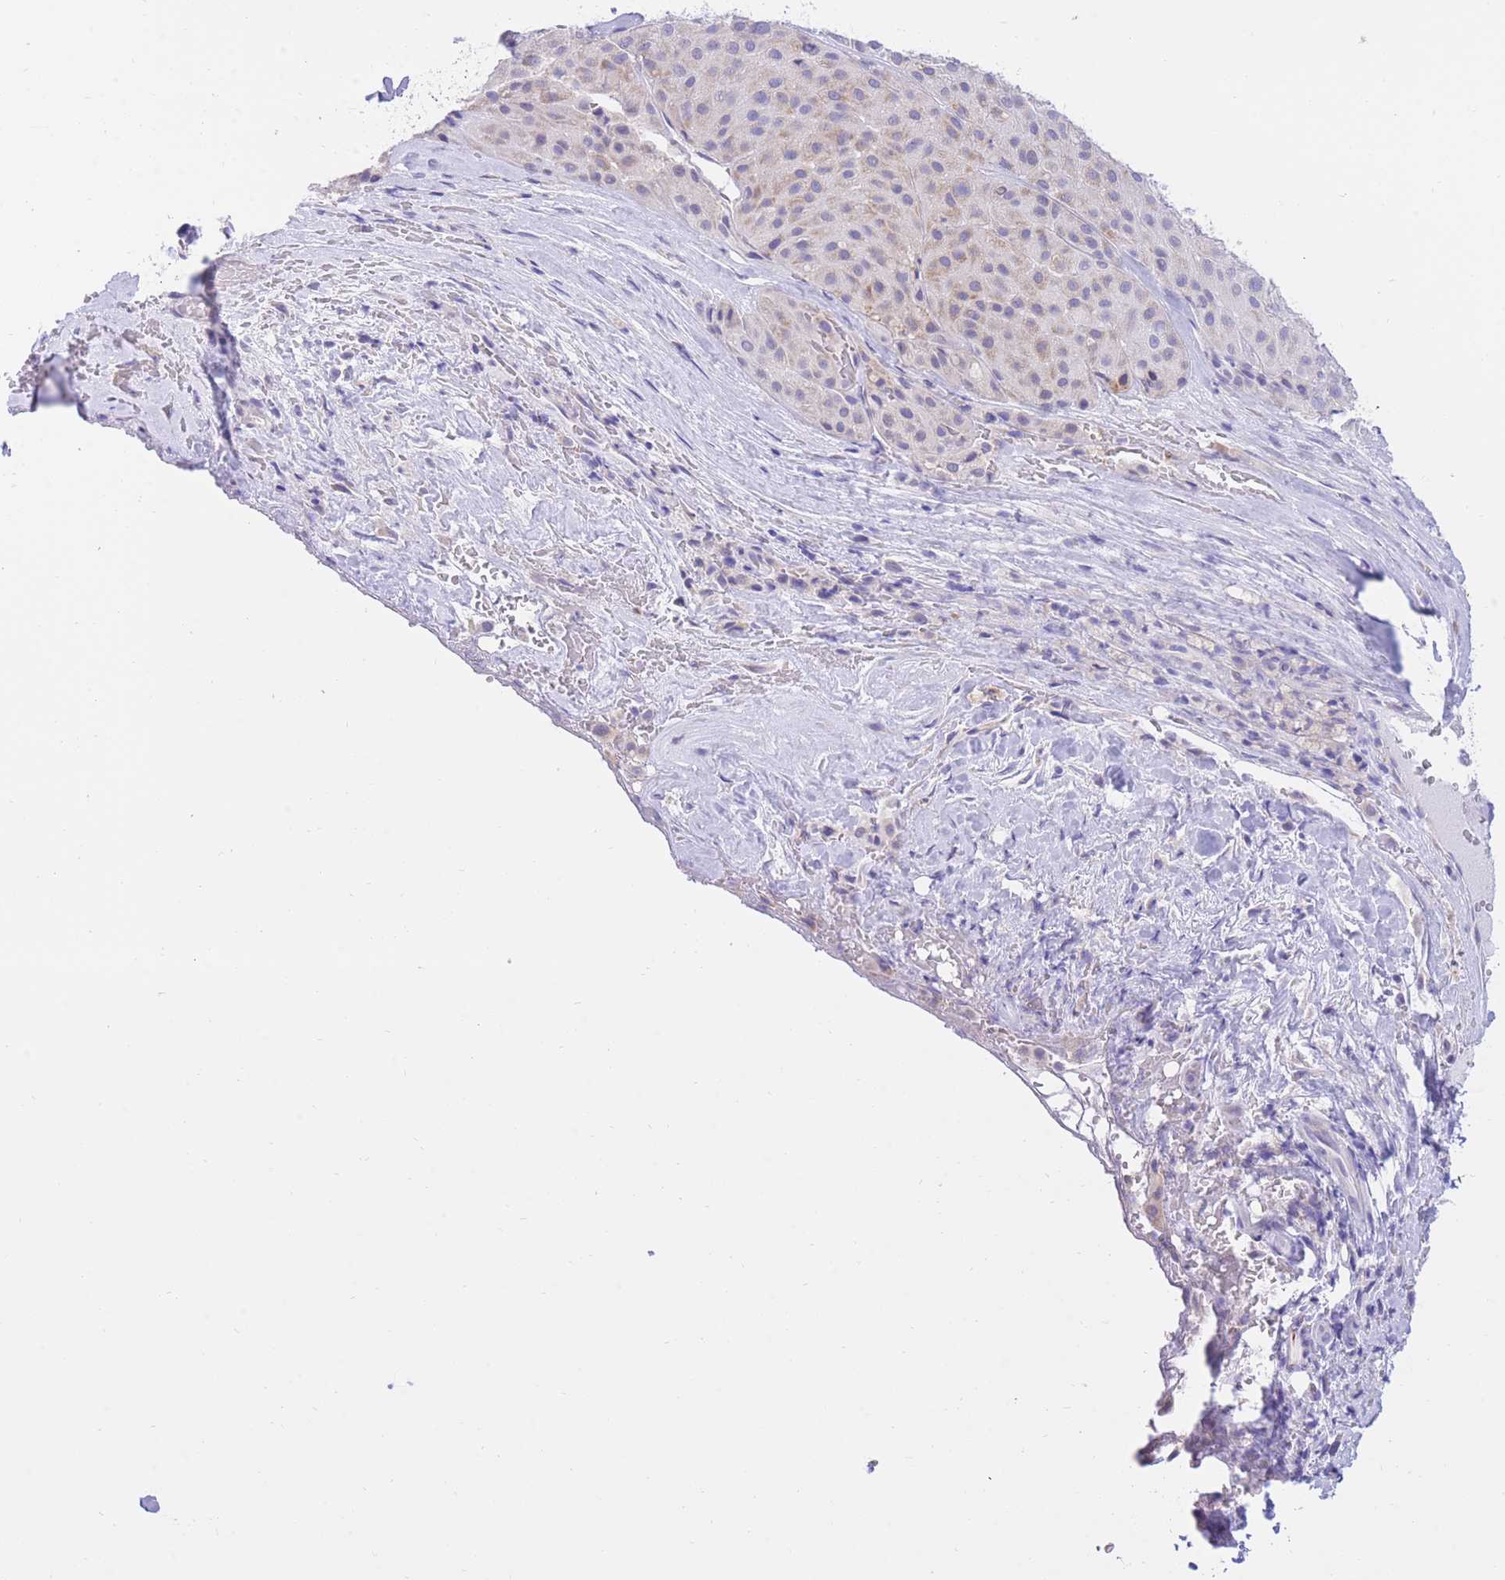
{"staining": {"intensity": "negative", "quantity": "none", "location": "none"}, "tissue": "melanoma", "cell_type": "Tumor cells", "image_type": "cancer", "snomed": [{"axis": "morphology", "description": "Malignant melanoma, Metastatic site"}, {"axis": "topography", "description": "Smooth muscle"}], "caption": "Melanoma stained for a protein using immunohistochemistry demonstrates no positivity tumor cells.", "gene": "SSUH2", "patient": {"sex": "male", "age": 41}}